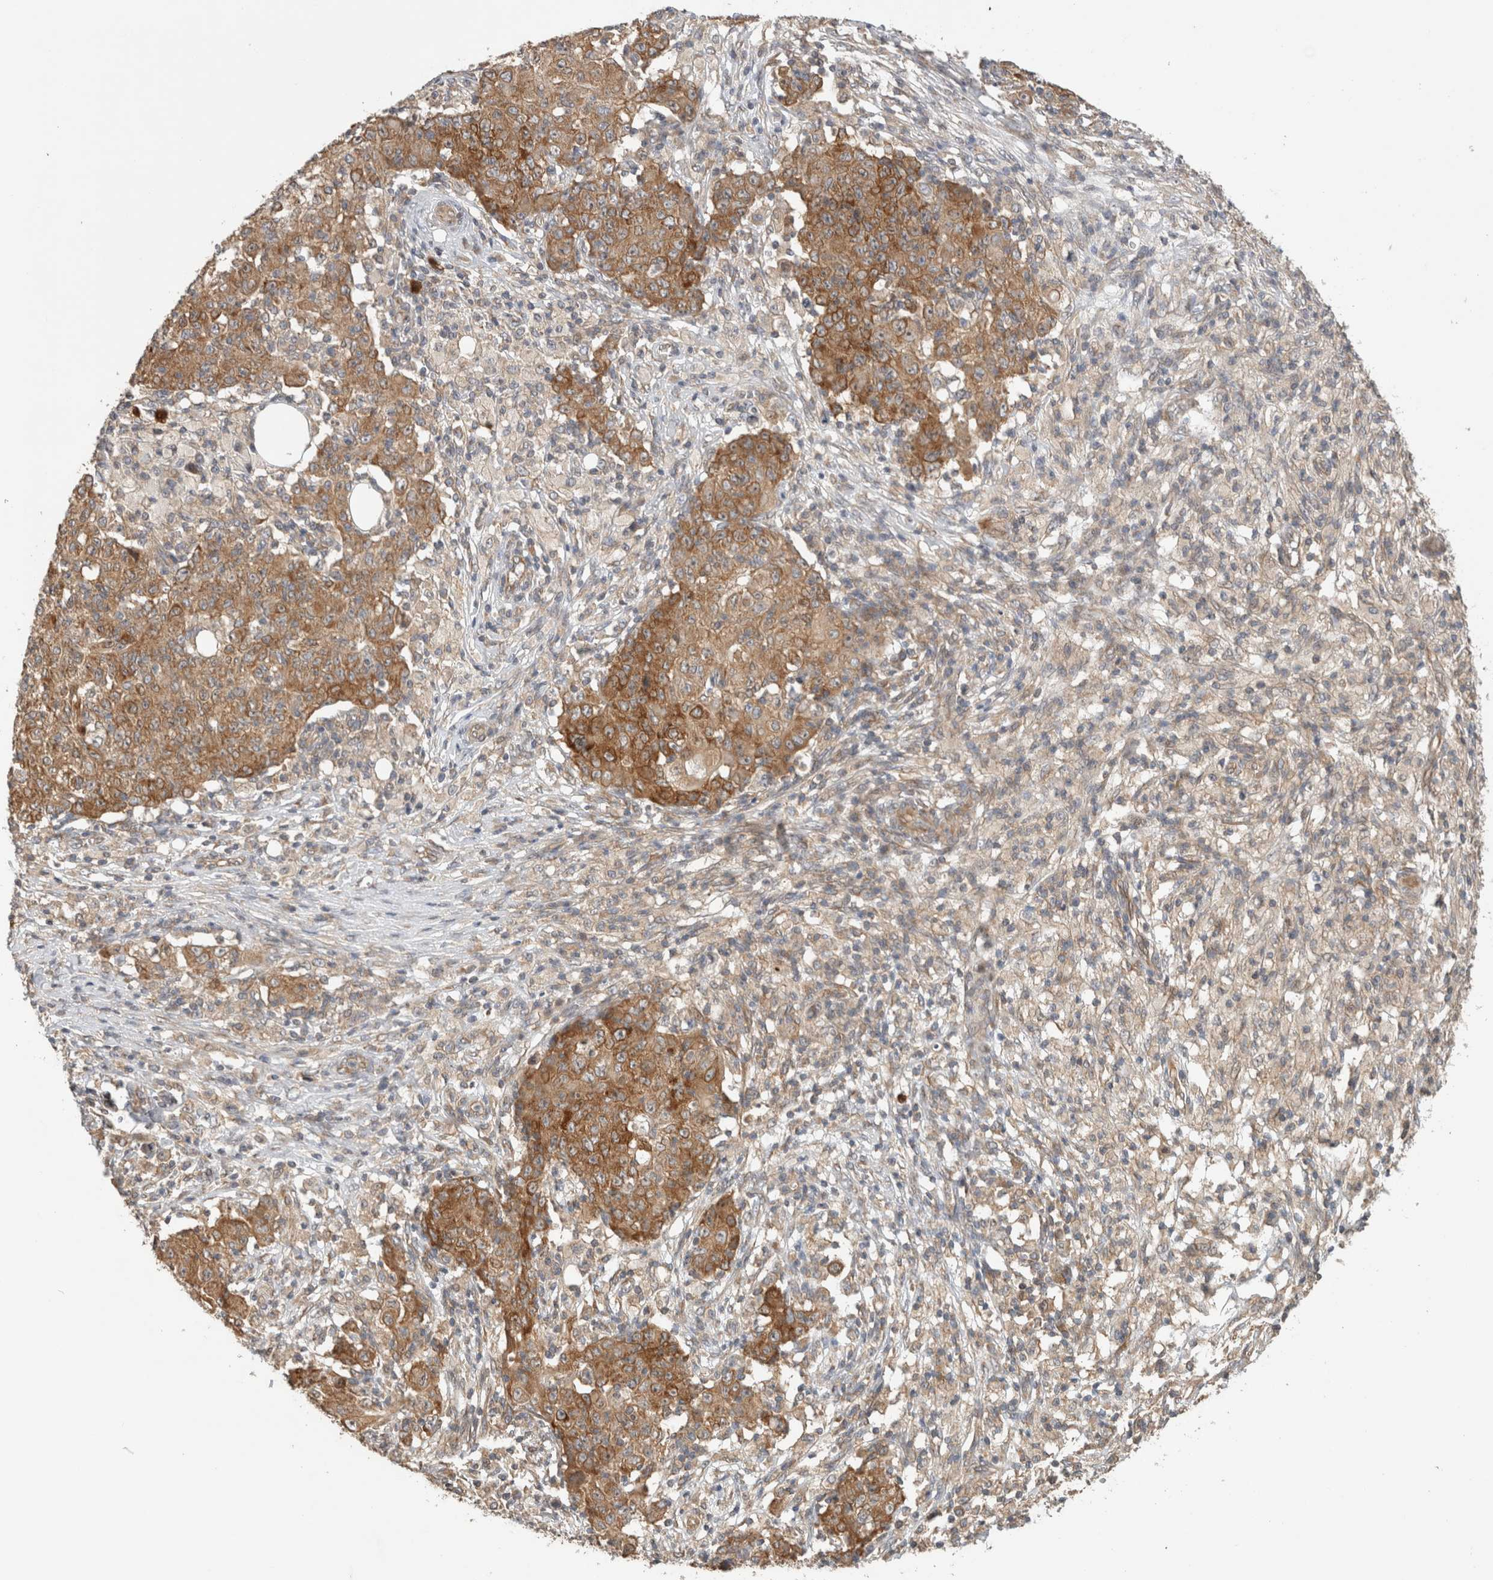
{"staining": {"intensity": "moderate", "quantity": ">75%", "location": "cytoplasmic/membranous"}, "tissue": "ovarian cancer", "cell_type": "Tumor cells", "image_type": "cancer", "snomed": [{"axis": "morphology", "description": "Carcinoma, endometroid"}, {"axis": "topography", "description": "Ovary"}], "caption": "Protein expression analysis of human ovarian cancer reveals moderate cytoplasmic/membranous positivity in about >75% of tumor cells. (DAB IHC with brightfield microscopy, high magnification).", "gene": "PUM1", "patient": {"sex": "female", "age": 42}}